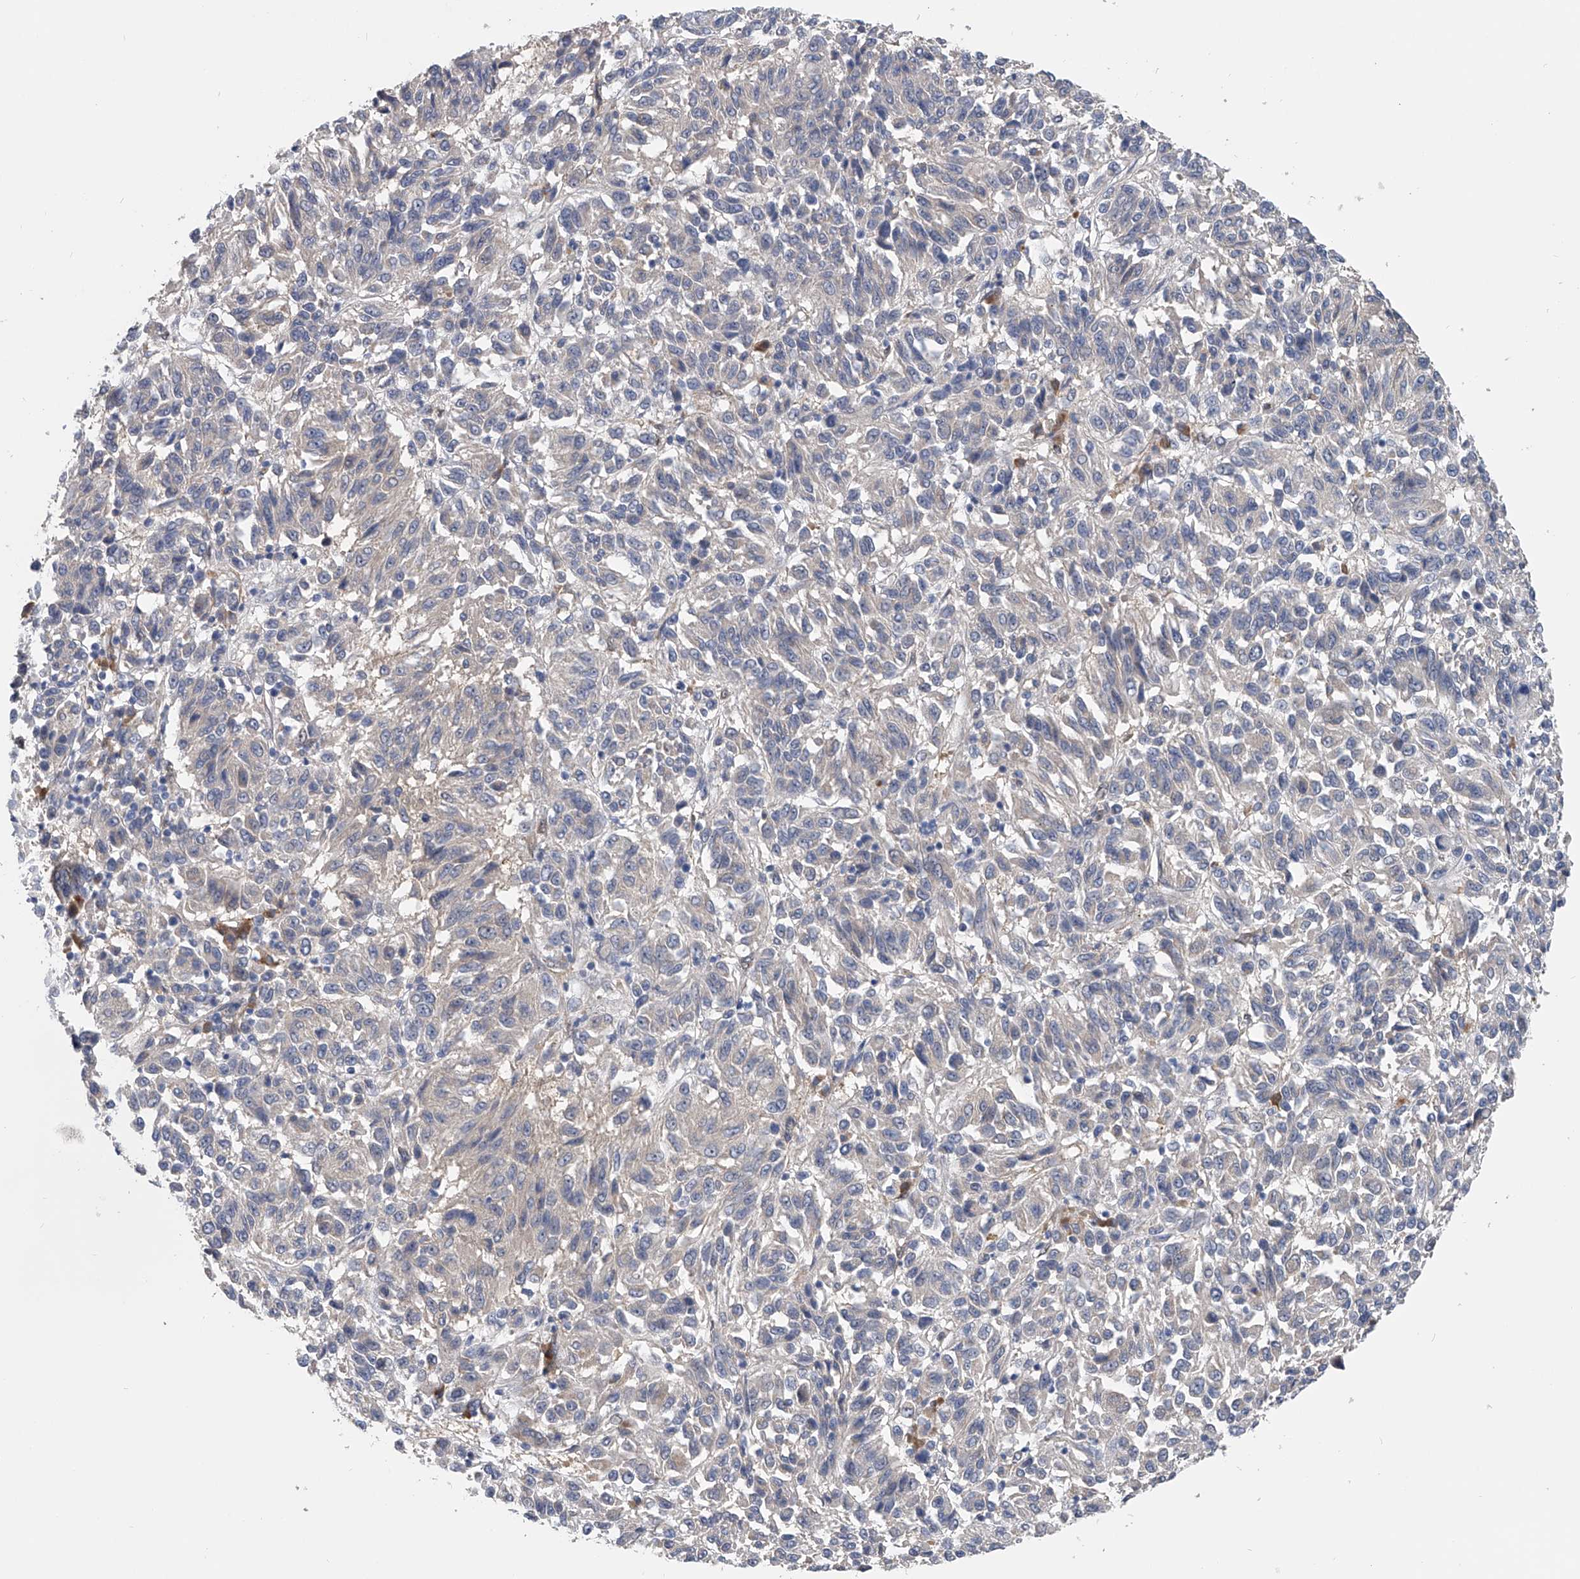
{"staining": {"intensity": "negative", "quantity": "none", "location": "none"}, "tissue": "melanoma", "cell_type": "Tumor cells", "image_type": "cancer", "snomed": [{"axis": "morphology", "description": "Malignant melanoma, Metastatic site"}, {"axis": "topography", "description": "Lung"}], "caption": "An IHC photomicrograph of malignant melanoma (metastatic site) is shown. There is no staining in tumor cells of malignant melanoma (metastatic site). (DAB IHC visualized using brightfield microscopy, high magnification).", "gene": "PGM3", "patient": {"sex": "male", "age": 64}}